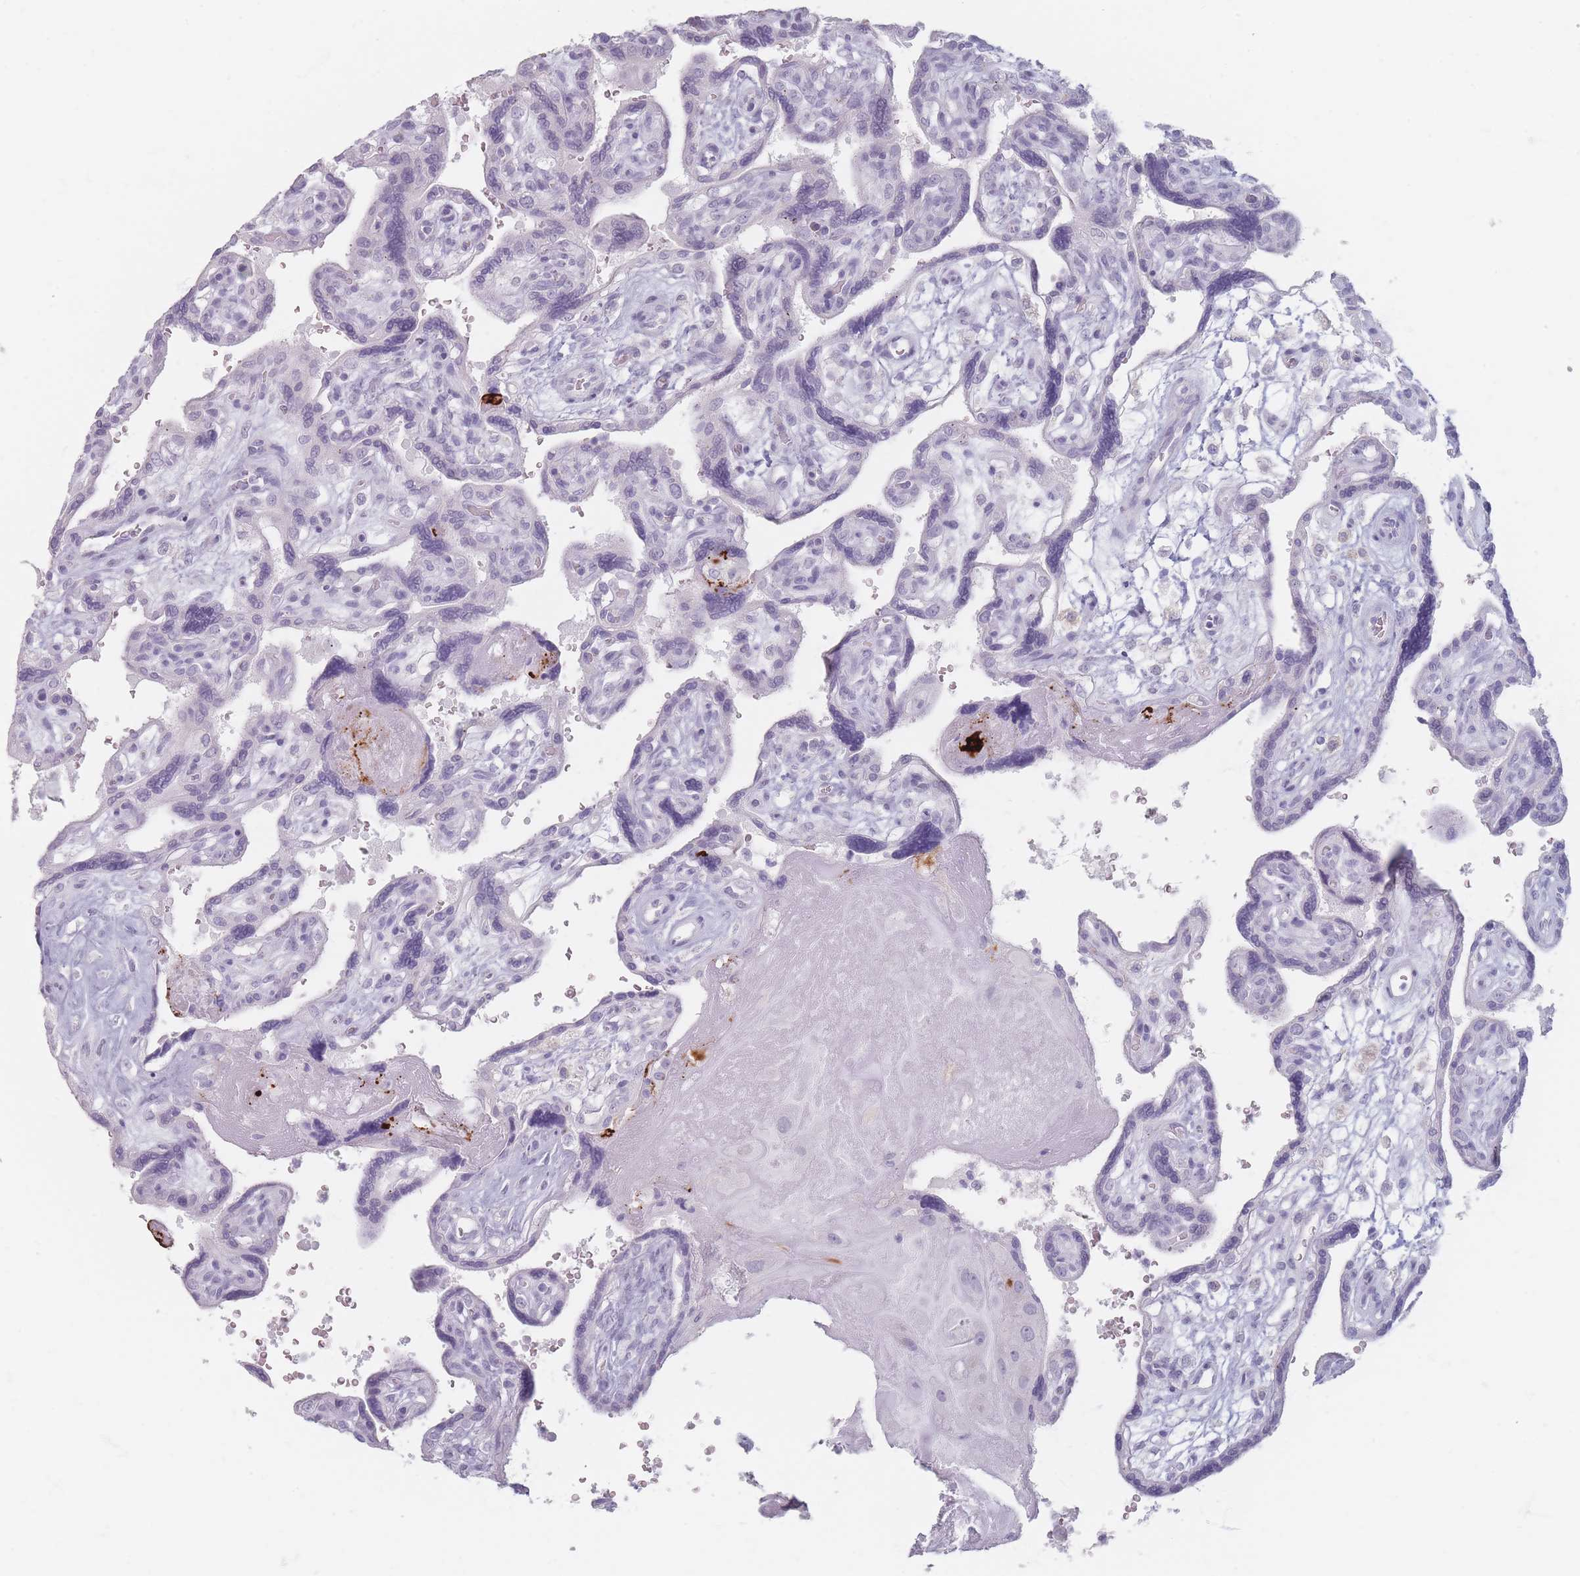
{"staining": {"intensity": "negative", "quantity": "none", "location": "none"}, "tissue": "placenta", "cell_type": "Decidual cells", "image_type": "normal", "snomed": [{"axis": "morphology", "description": "Normal tissue, NOS"}, {"axis": "topography", "description": "Placenta"}], "caption": "High power microscopy histopathology image of an IHC photomicrograph of normal placenta, revealing no significant staining in decidual cells. The staining is performed using DAB brown chromogen with nuclei counter-stained in using hematoxylin.", "gene": "HELZ2", "patient": {"sex": "female", "age": 39}}